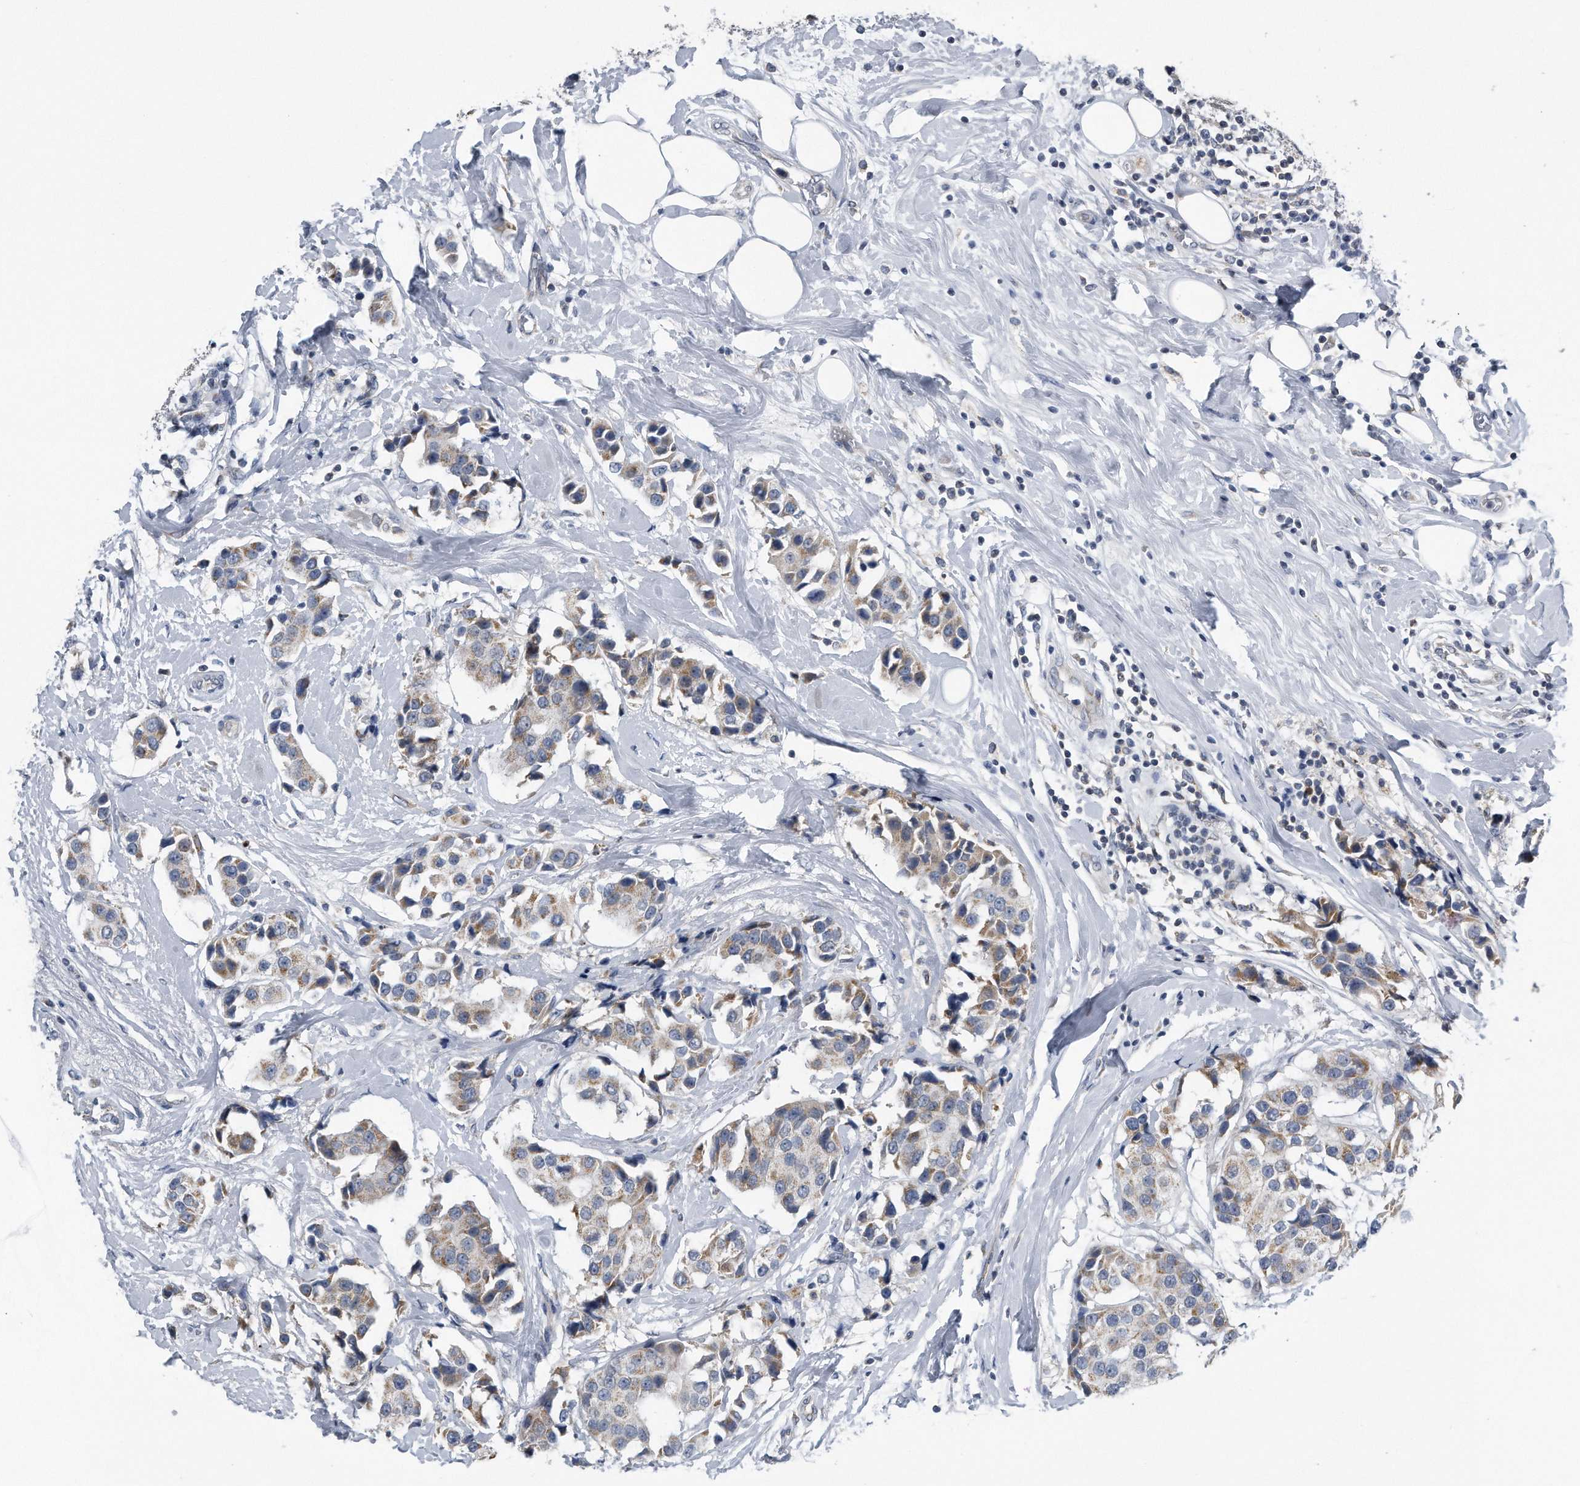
{"staining": {"intensity": "weak", "quantity": "25%-75%", "location": "cytoplasmic/membranous"}, "tissue": "breast cancer", "cell_type": "Tumor cells", "image_type": "cancer", "snomed": [{"axis": "morphology", "description": "Normal tissue, NOS"}, {"axis": "morphology", "description": "Duct carcinoma"}, {"axis": "topography", "description": "Breast"}], "caption": "Immunohistochemistry (IHC) image of neoplastic tissue: breast intraductal carcinoma stained using immunohistochemistry displays low levels of weak protein expression localized specifically in the cytoplasmic/membranous of tumor cells, appearing as a cytoplasmic/membranous brown color.", "gene": "LYRM4", "patient": {"sex": "female", "age": 39}}